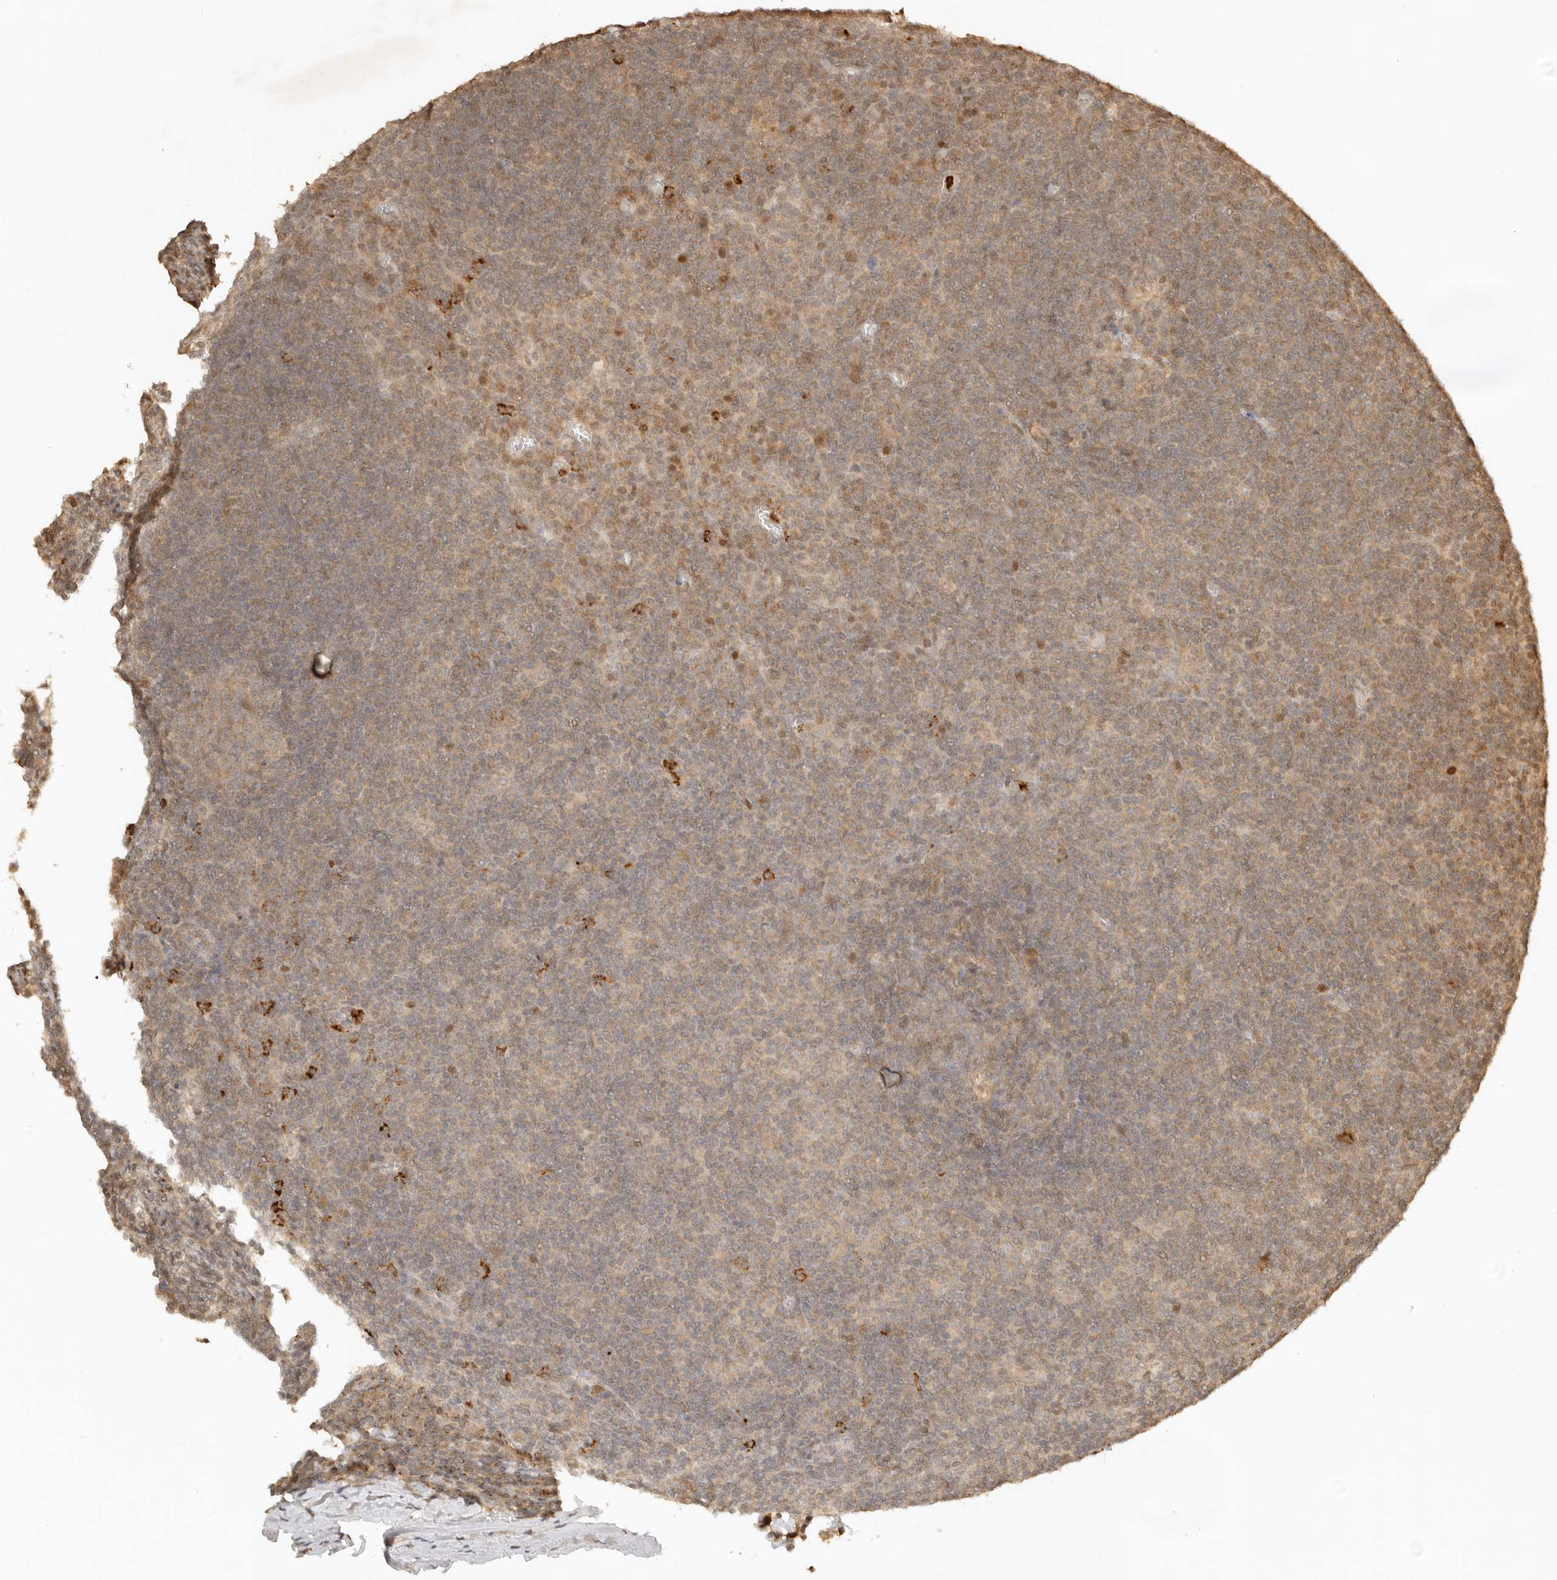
{"staining": {"intensity": "moderate", "quantity": ">75%", "location": "cytoplasmic/membranous"}, "tissue": "tonsil", "cell_type": "Germinal center cells", "image_type": "normal", "snomed": [{"axis": "morphology", "description": "Normal tissue, NOS"}, {"axis": "topography", "description": "Tonsil"}], "caption": "IHC of normal tonsil shows medium levels of moderate cytoplasmic/membranous positivity in approximately >75% of germinal center cells. (brown staining indicates protein expression, while blue staining denotes nuclei).", "gene": "KIF2B", "patient": {"sex": "male", "age": 37}}